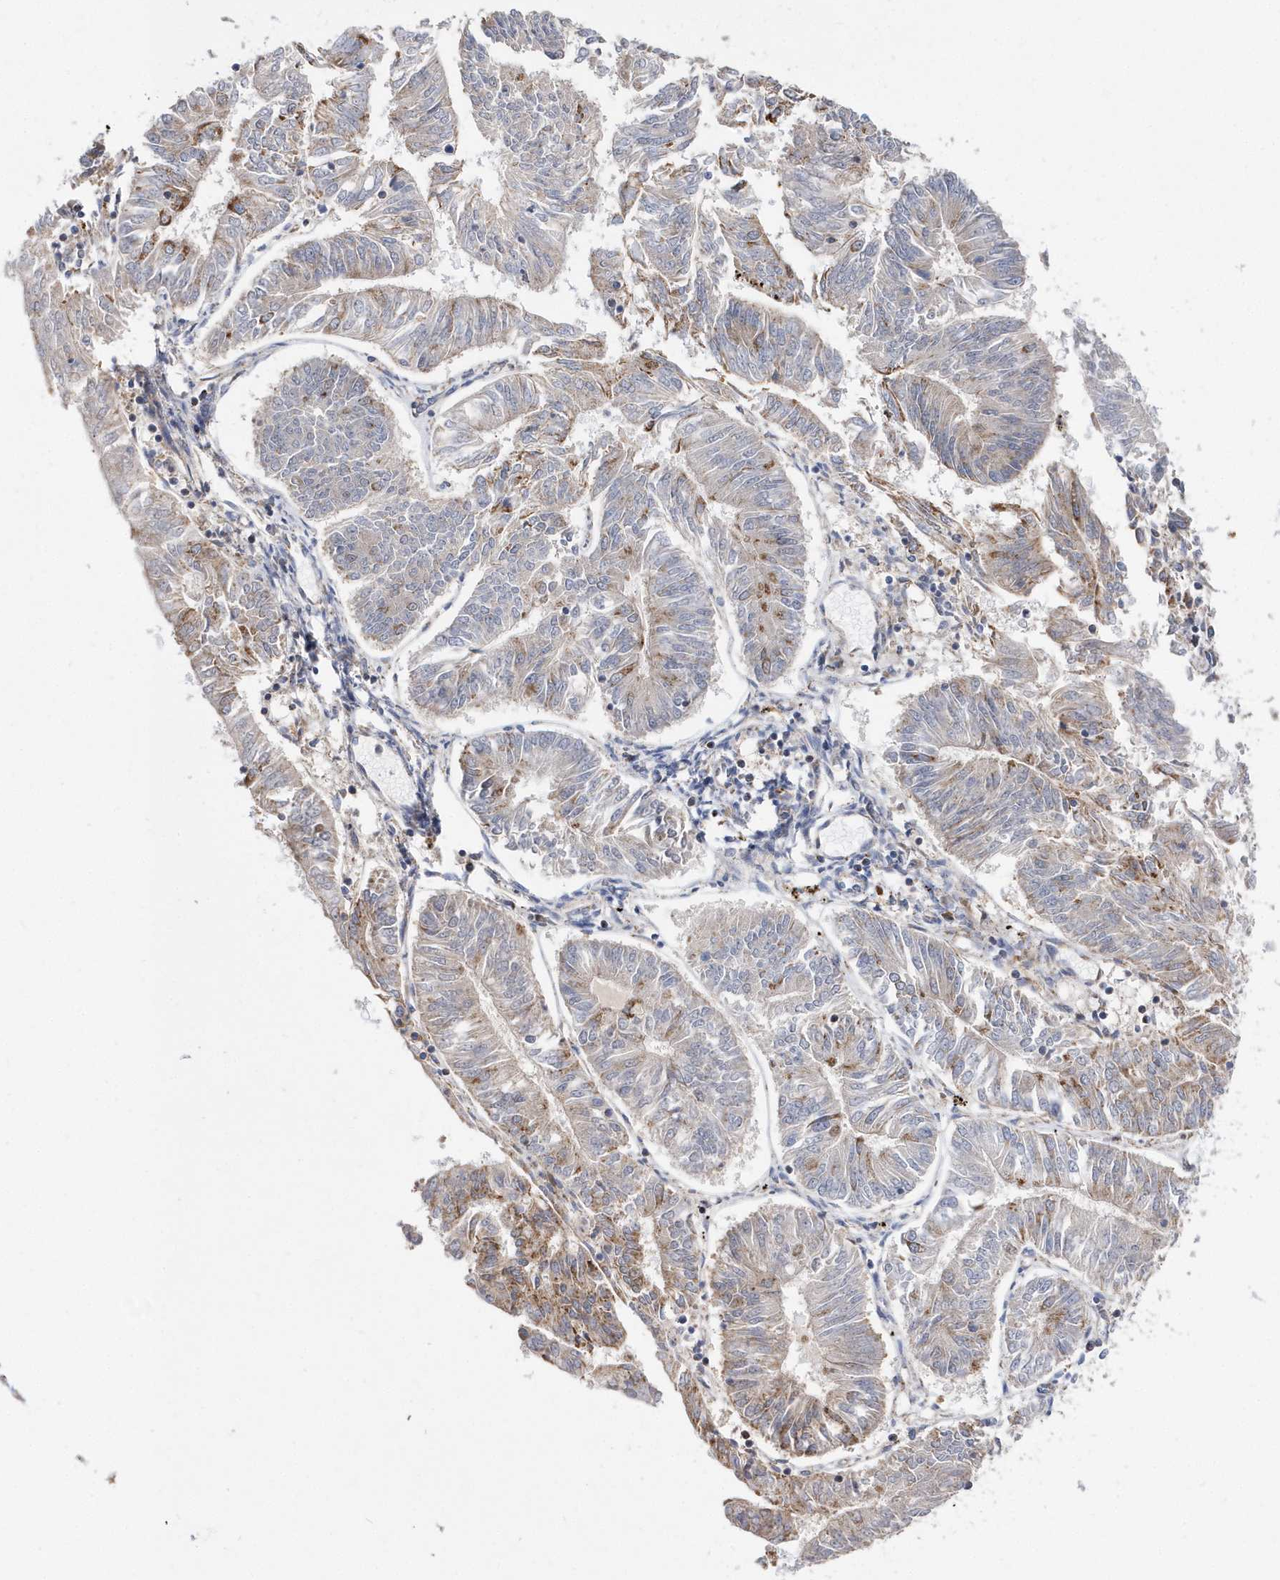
{"staining": {"intensity": "weak", "quantity": "<25%", "location": "cytoplasmic/membranous"}, "tissue": "endometrial cancer", "cell_type": "Tumor cells", "image_type": "cancer", "snomed": [{"axis": "morphology", "description": "Adenocarcinoma, NOS"}, {"axis": "topography", "description": "Endometrium"}], "caption": "This is an immunohistochemistry micrograph of endometrial cancer. There is no staining in tumor cells.", "gene": "SPATA5", "patient": {"sex": "female", "age": 58}}